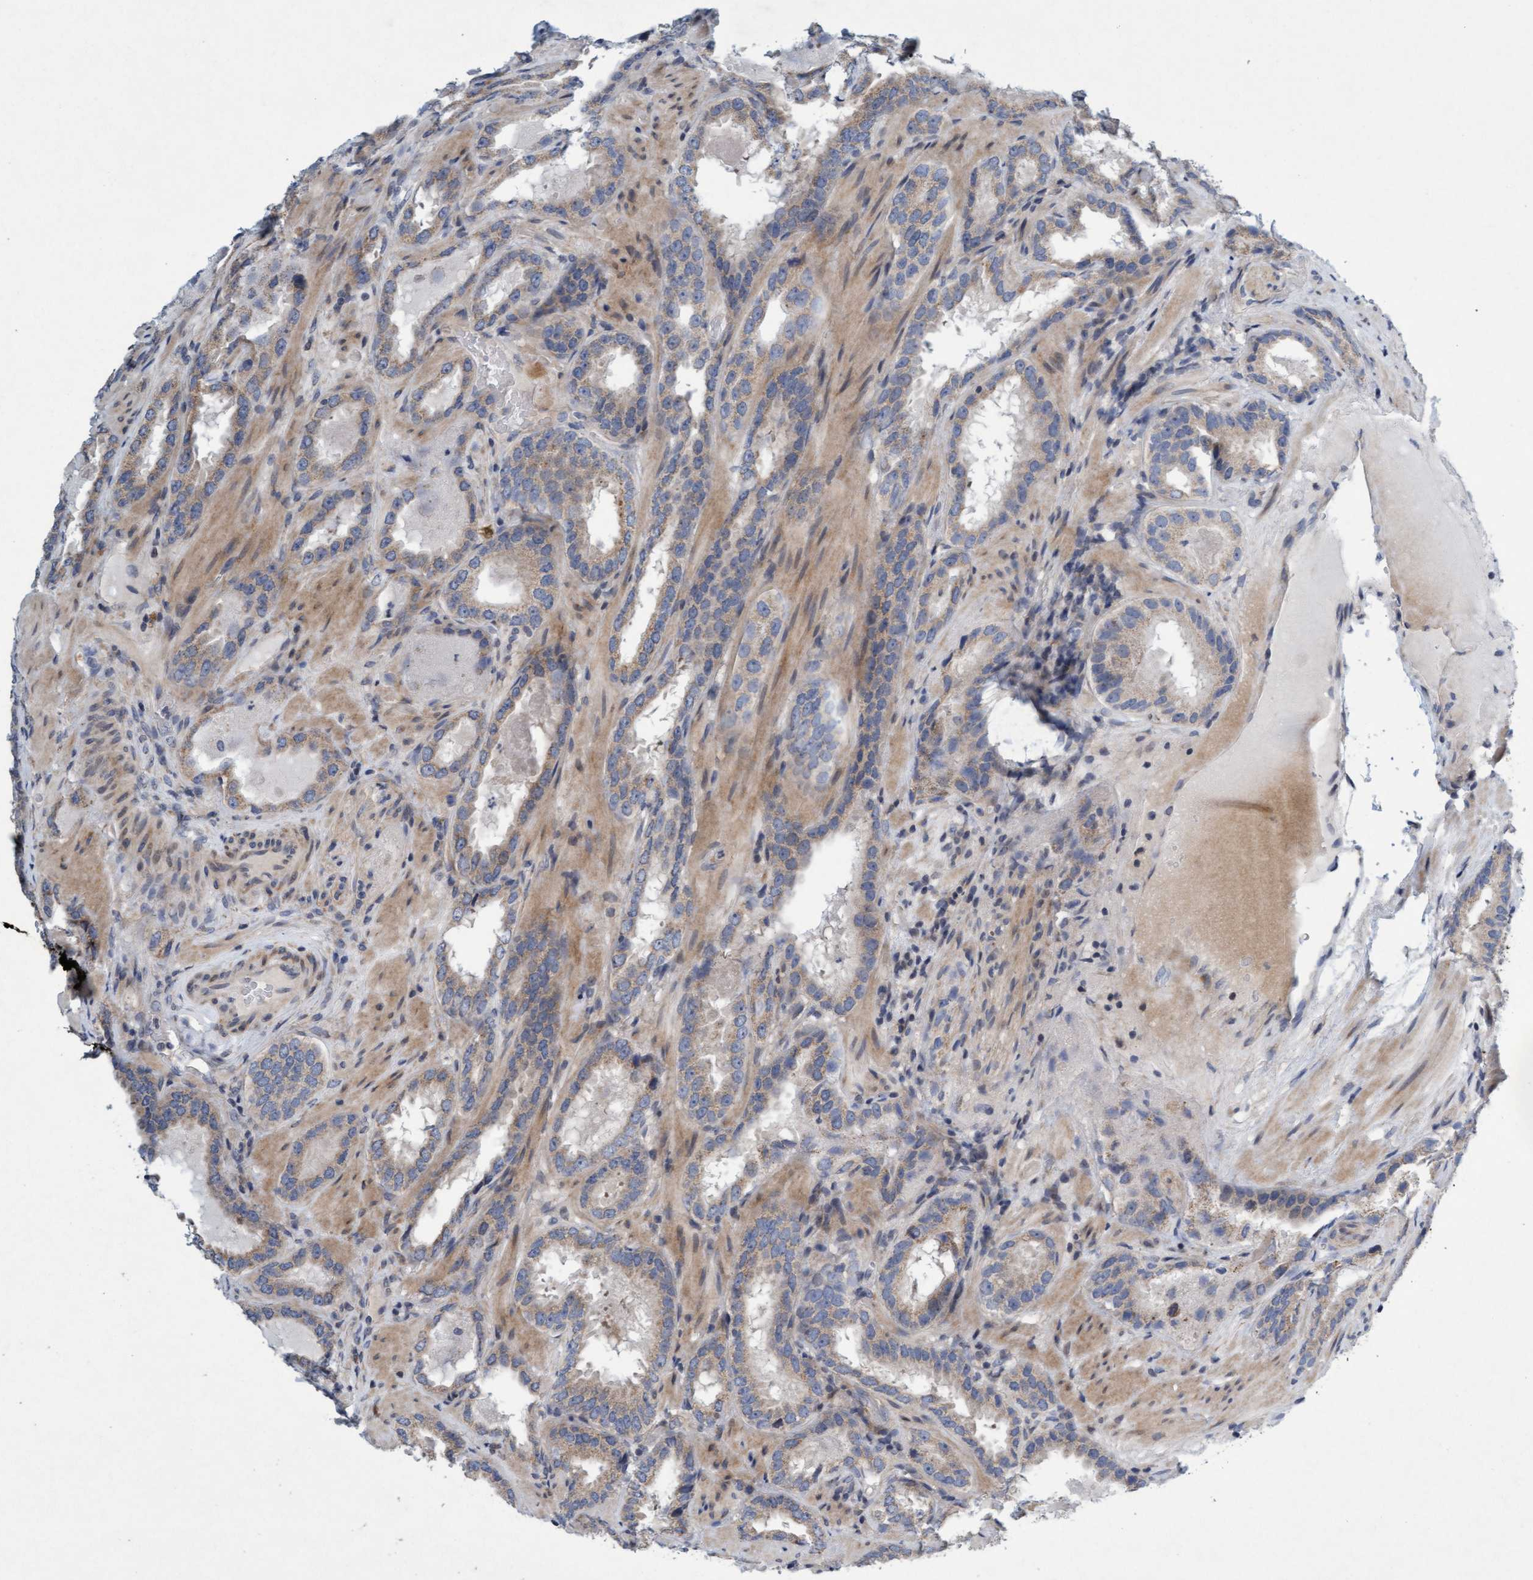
{"staining": {"intensity": "weak", "quantity": ">75%", "location": "cytoplasmic/membranous"}, "tissue": "prostate cancer", "cell_type": "Tumor cells", "image_type": "cancer", "snomed": [{"axis": "morphology", "description": "Adenocarcinoma, Low grade"}, {"axis": "topography", "description": "Prostate"}], "caption": "This photomicrograph exhibits IHC staining of low-grade adenocarcinoma (prostate), with low weak cytoplasmic/membranous staining in about >75% of tumor cells.", "gene": "DDHD2", "patient": {"sex": "male", "age": 51}}